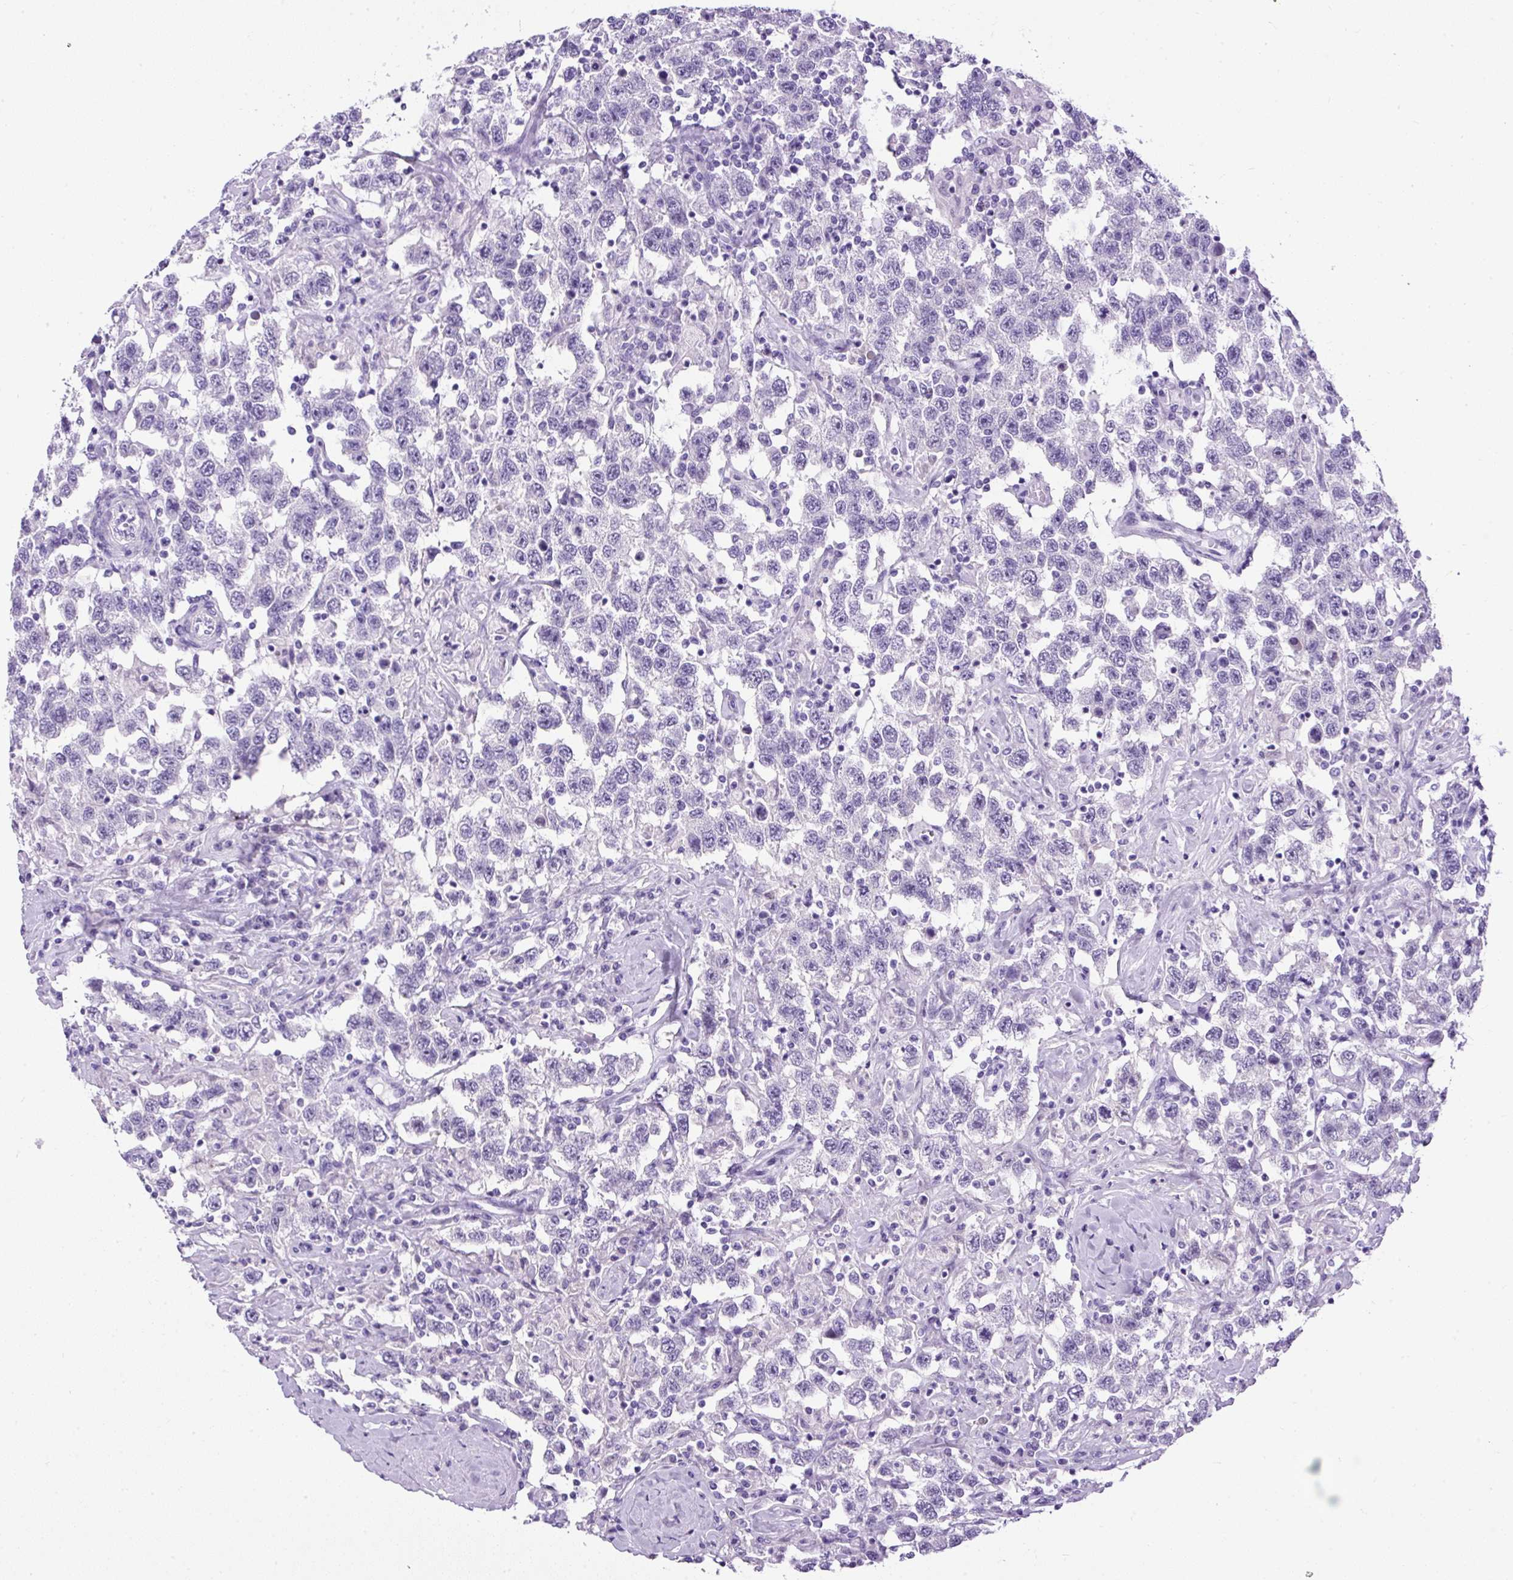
{"staining": {"intensity": "negative", "quantity": "none", "location": "none"}, "tissue": "testis cancer", "cell_type": "Tumor cells", "image_type": "cancer", "snomed": [{"axis": "morphology", "description": "Seminoma, NOS"}, {"axis": "topography", "description": "Testis"}], "caption": "This is an immunohistochemistry (IHC) micrograph of testis seminoma. There is no staining in tumor cells.", "gene": "UPP1", "patient": {"sex": "male", "age": 41}}